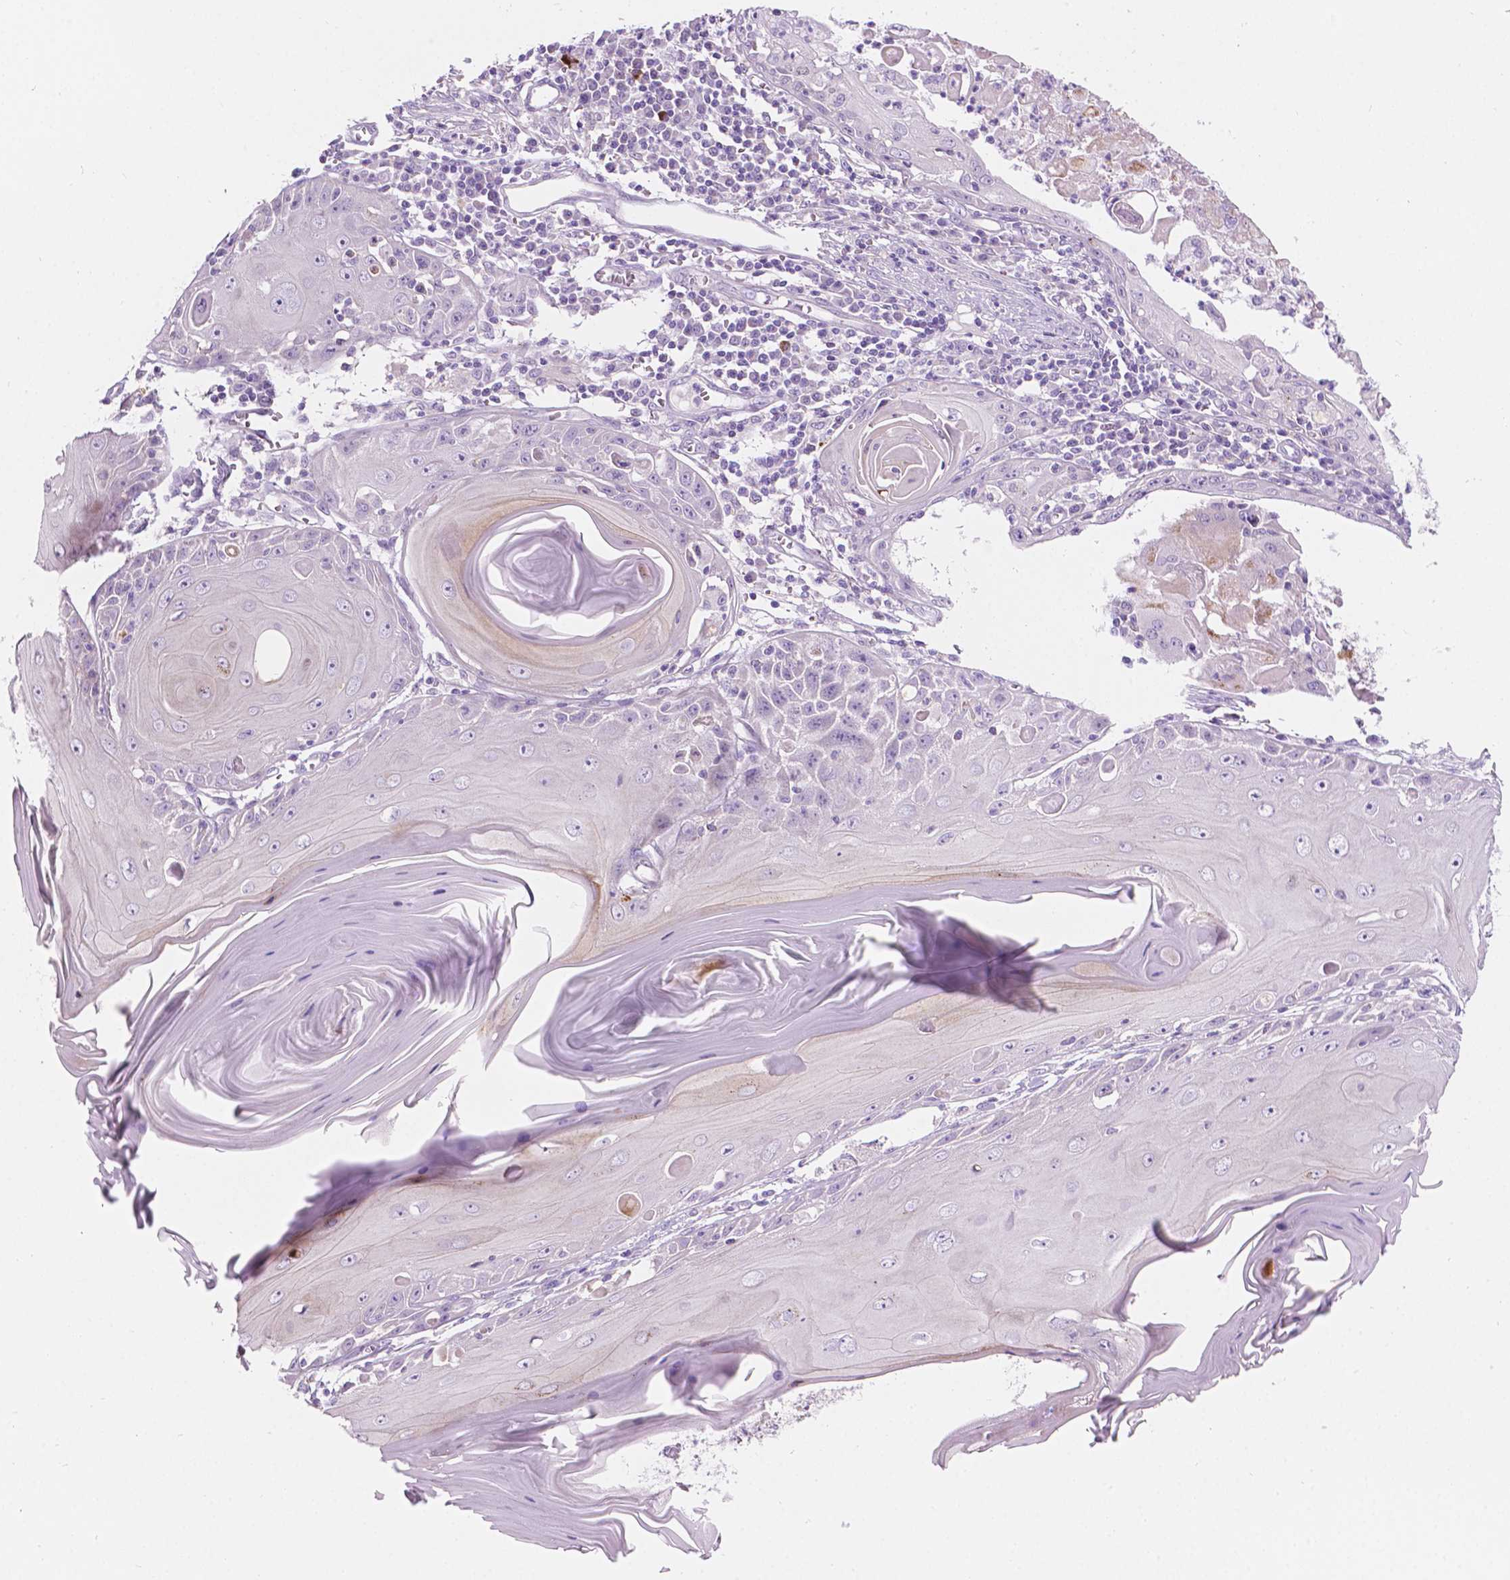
{"staining": {"intensity": "negative", "quantity": "none", "location": "none"}, "tissue": "skin cancer", "cell_type": "Tumor cells", "image_type": "cancer", "snomed": [{"axis": "morphology", "description": "Squamous cell carcinoma, NOS"}, {"axis": "topography", "description": "Skin"}, {"axis": "topography", "description": "Vulva"}], "caption": "IHC image of skin cancer (squamous cell carcinoma) stained for a protein (brown), which displays no positivity in tumor cells. Brightfield microscopy of IHC stained with DAB (3,3'-diaminobenzidine) (brown) and hematoxylin (blue), captured at high magnification.", "gene": "NOS1AP", "patient": {"sex": "female", "age": 85}}